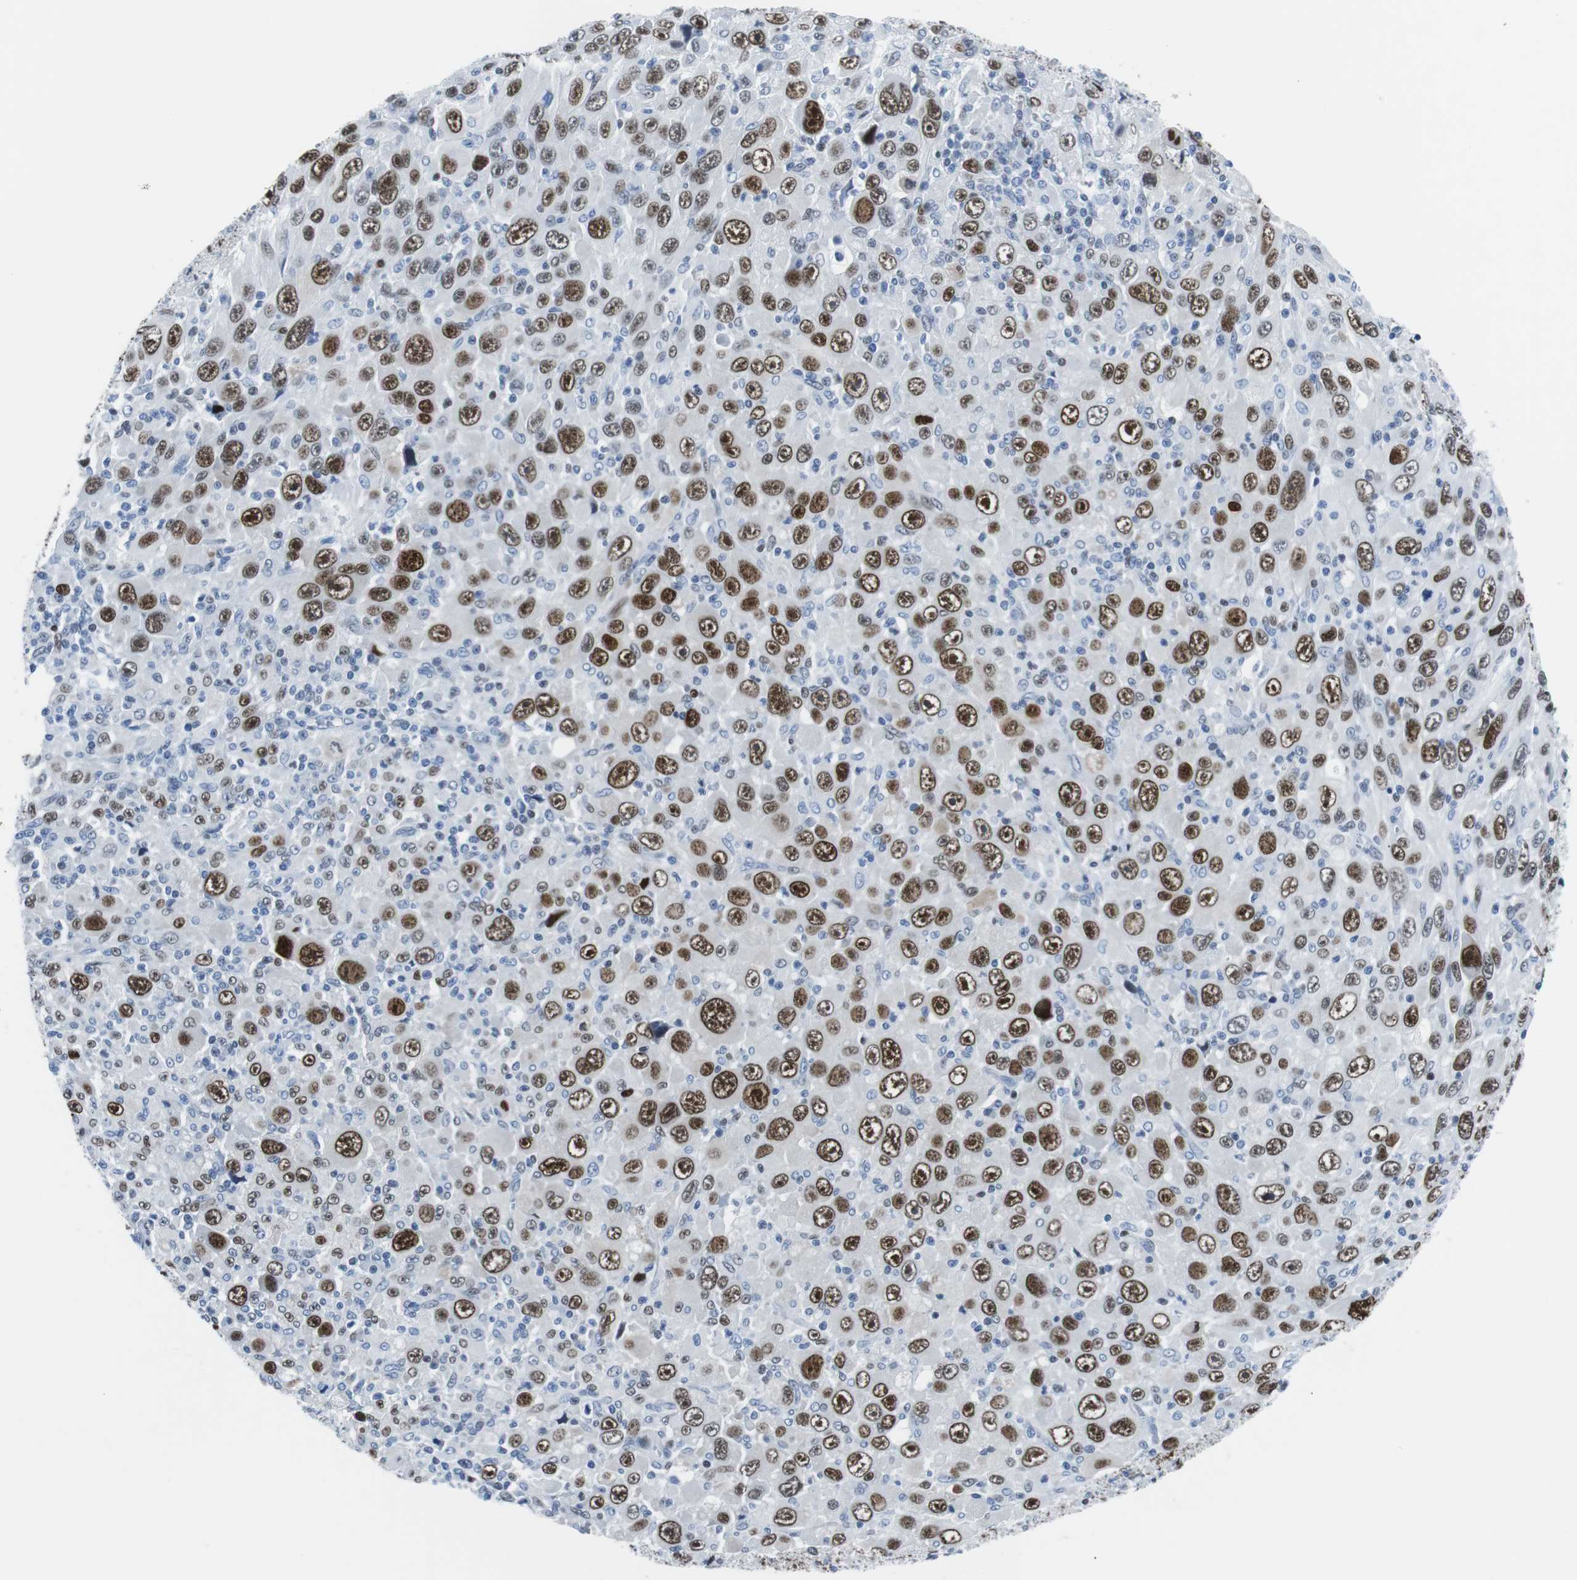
{"staining": {"intensity": "strong", "quantity": "25%-75%", "location": "nuclear"}, "tissue": "melanoma", "cell_type": "Tumor cells", "image_type": "cancer", "snomed": [{"axis": "morphology", "description": "Malignant melanoma, Metastatic site"}, {"axis": "topography", "description": "Skin"}], "caption": "A high-resolution image shows IHC staining of melanoma, which reveals strong nuclear staining in approximately 25%-75% of tumor cells.", "gene": "JUN", "patient": {"sex": "female", "age": 56}}